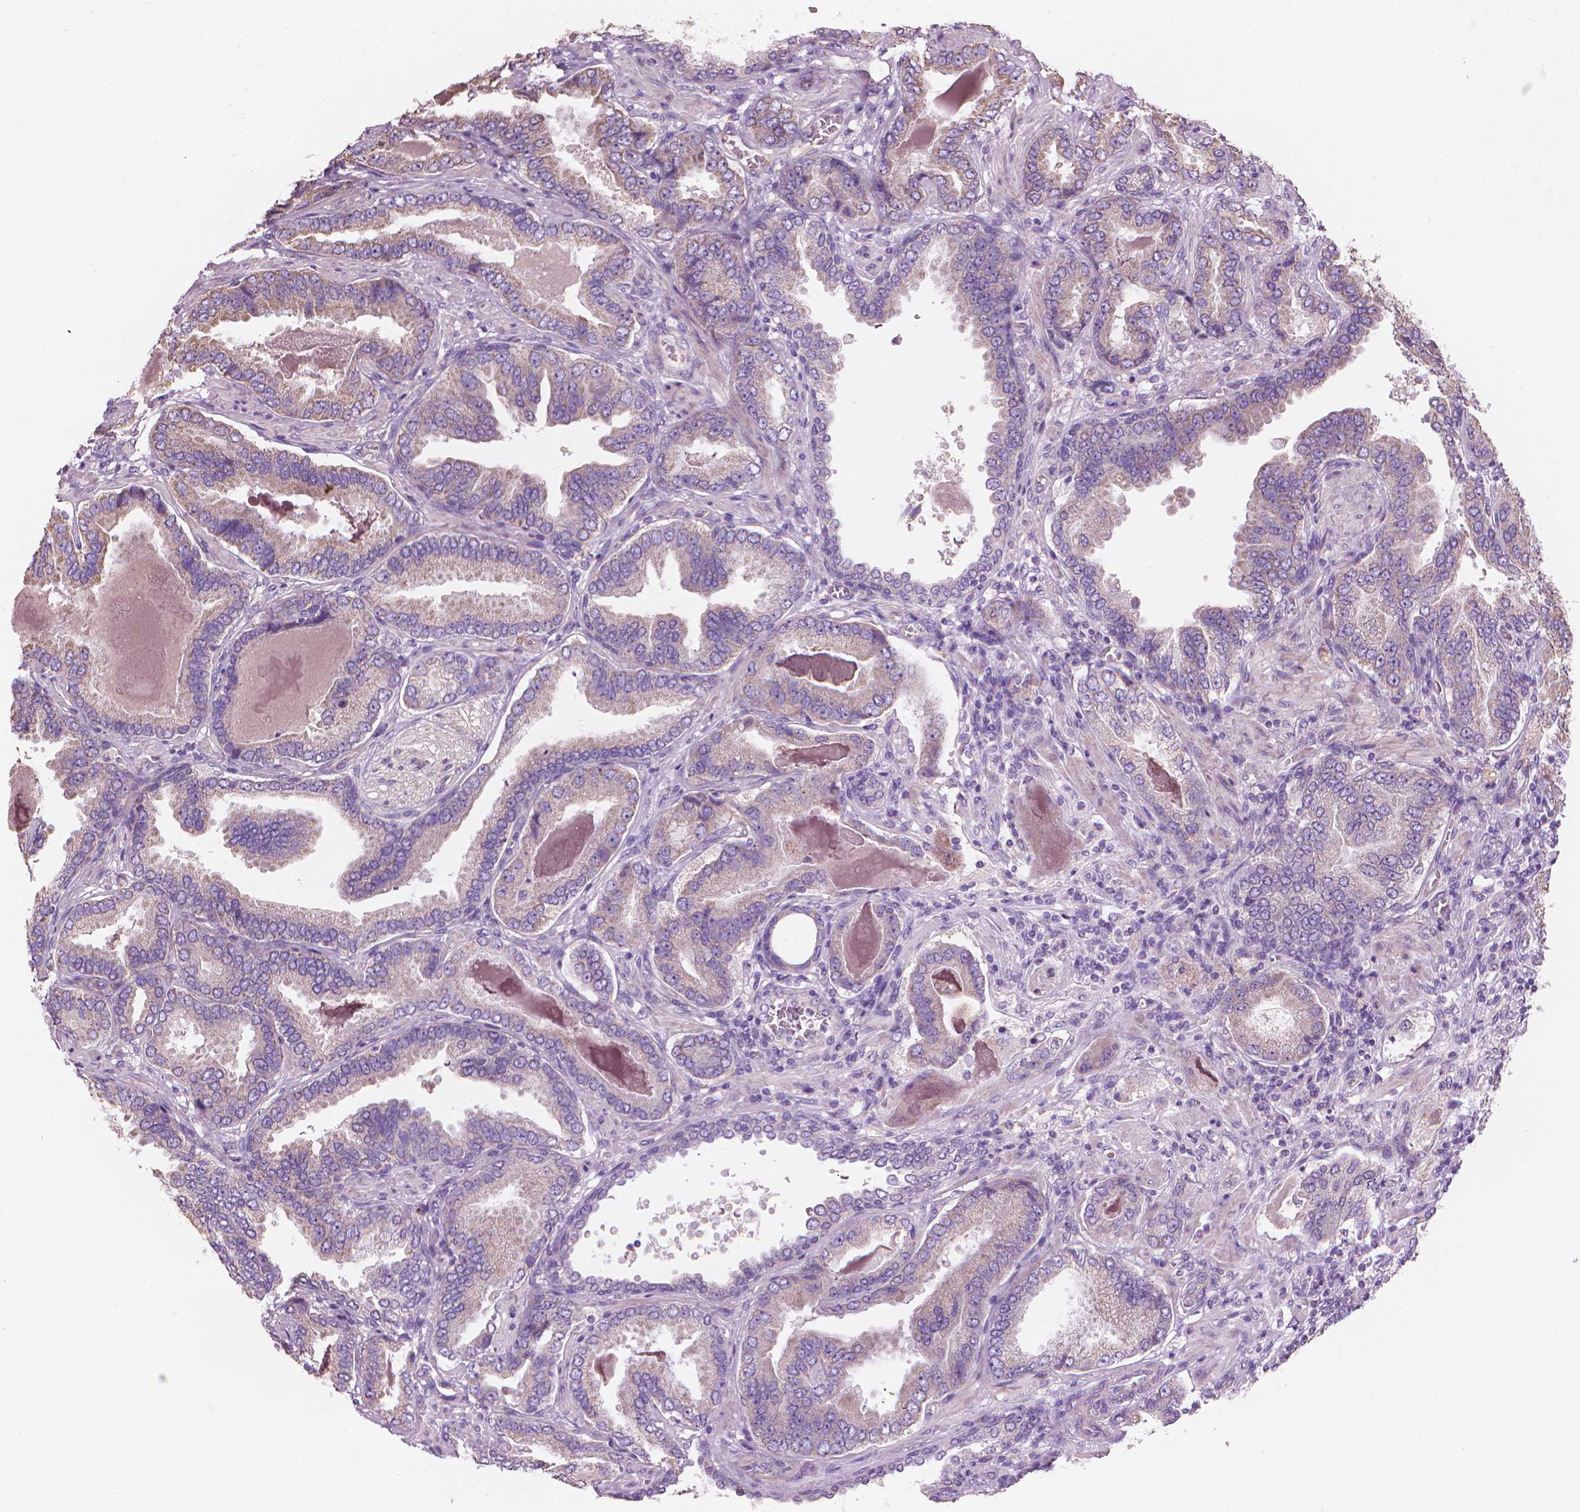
{"staining": {"intensity": "weak", "quantity": "<25%", "location": "cytoplasmic/membranous"}, "tissue": "prostate cancer", "cell_type": "Tumor cells", "image_type": "cancer", "snomed": [{"axis": "morphology", "description": "Adenocarcinoma, NOS"}, {"axis": "topography", "description": "Prostate"}], "caption": "A histopathology image of human prostate cancer is negative for staining in tumor cells. (IHC, brightfield microscopy, high magnification).", "gene": "TTC29", "patient": {"sex": "male", "age": 64}}